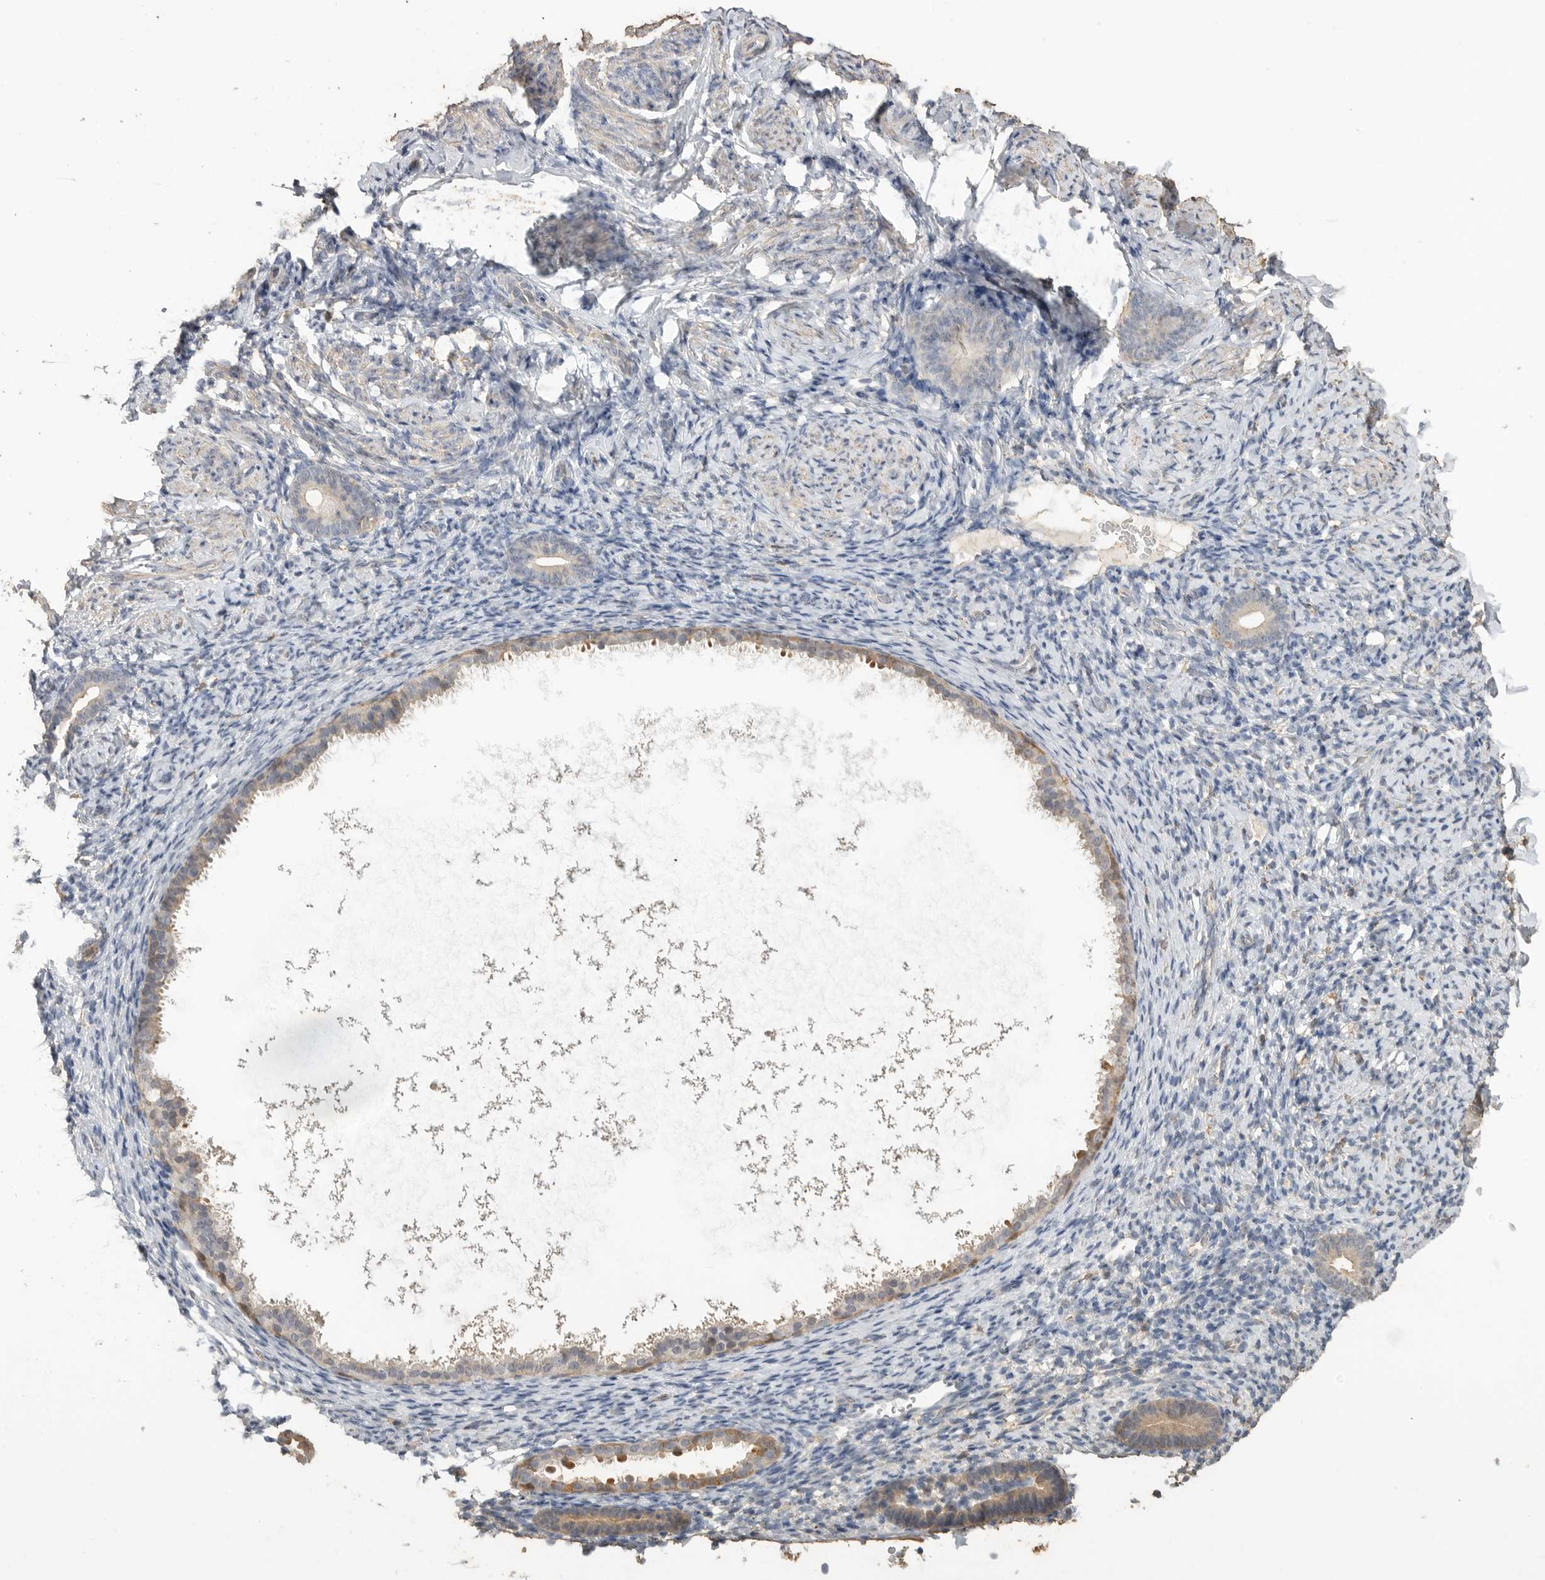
{"staining": {"intensity": "negative", "quantity": "none", "location": "none"}, "tissue": "endometrium", "cell_type": "Cells in endometrial stroma", "image_type": "normal", "snomed": [{"axis": "morphology", "description": "Normal tissue, NOS"}, {"axis": "topography", "description": "Endometrium"}], "caption": "IHC of unremarkable endometrium displays no staining in cells in endometrial stroma. Brightfield microscopy of immunohistochemistry stained with DAB (brown) and hematoxylin (blue), captured at high magnification.", "gene": "MAP2K1", "patient": {"sex": "female", "age": 51}}